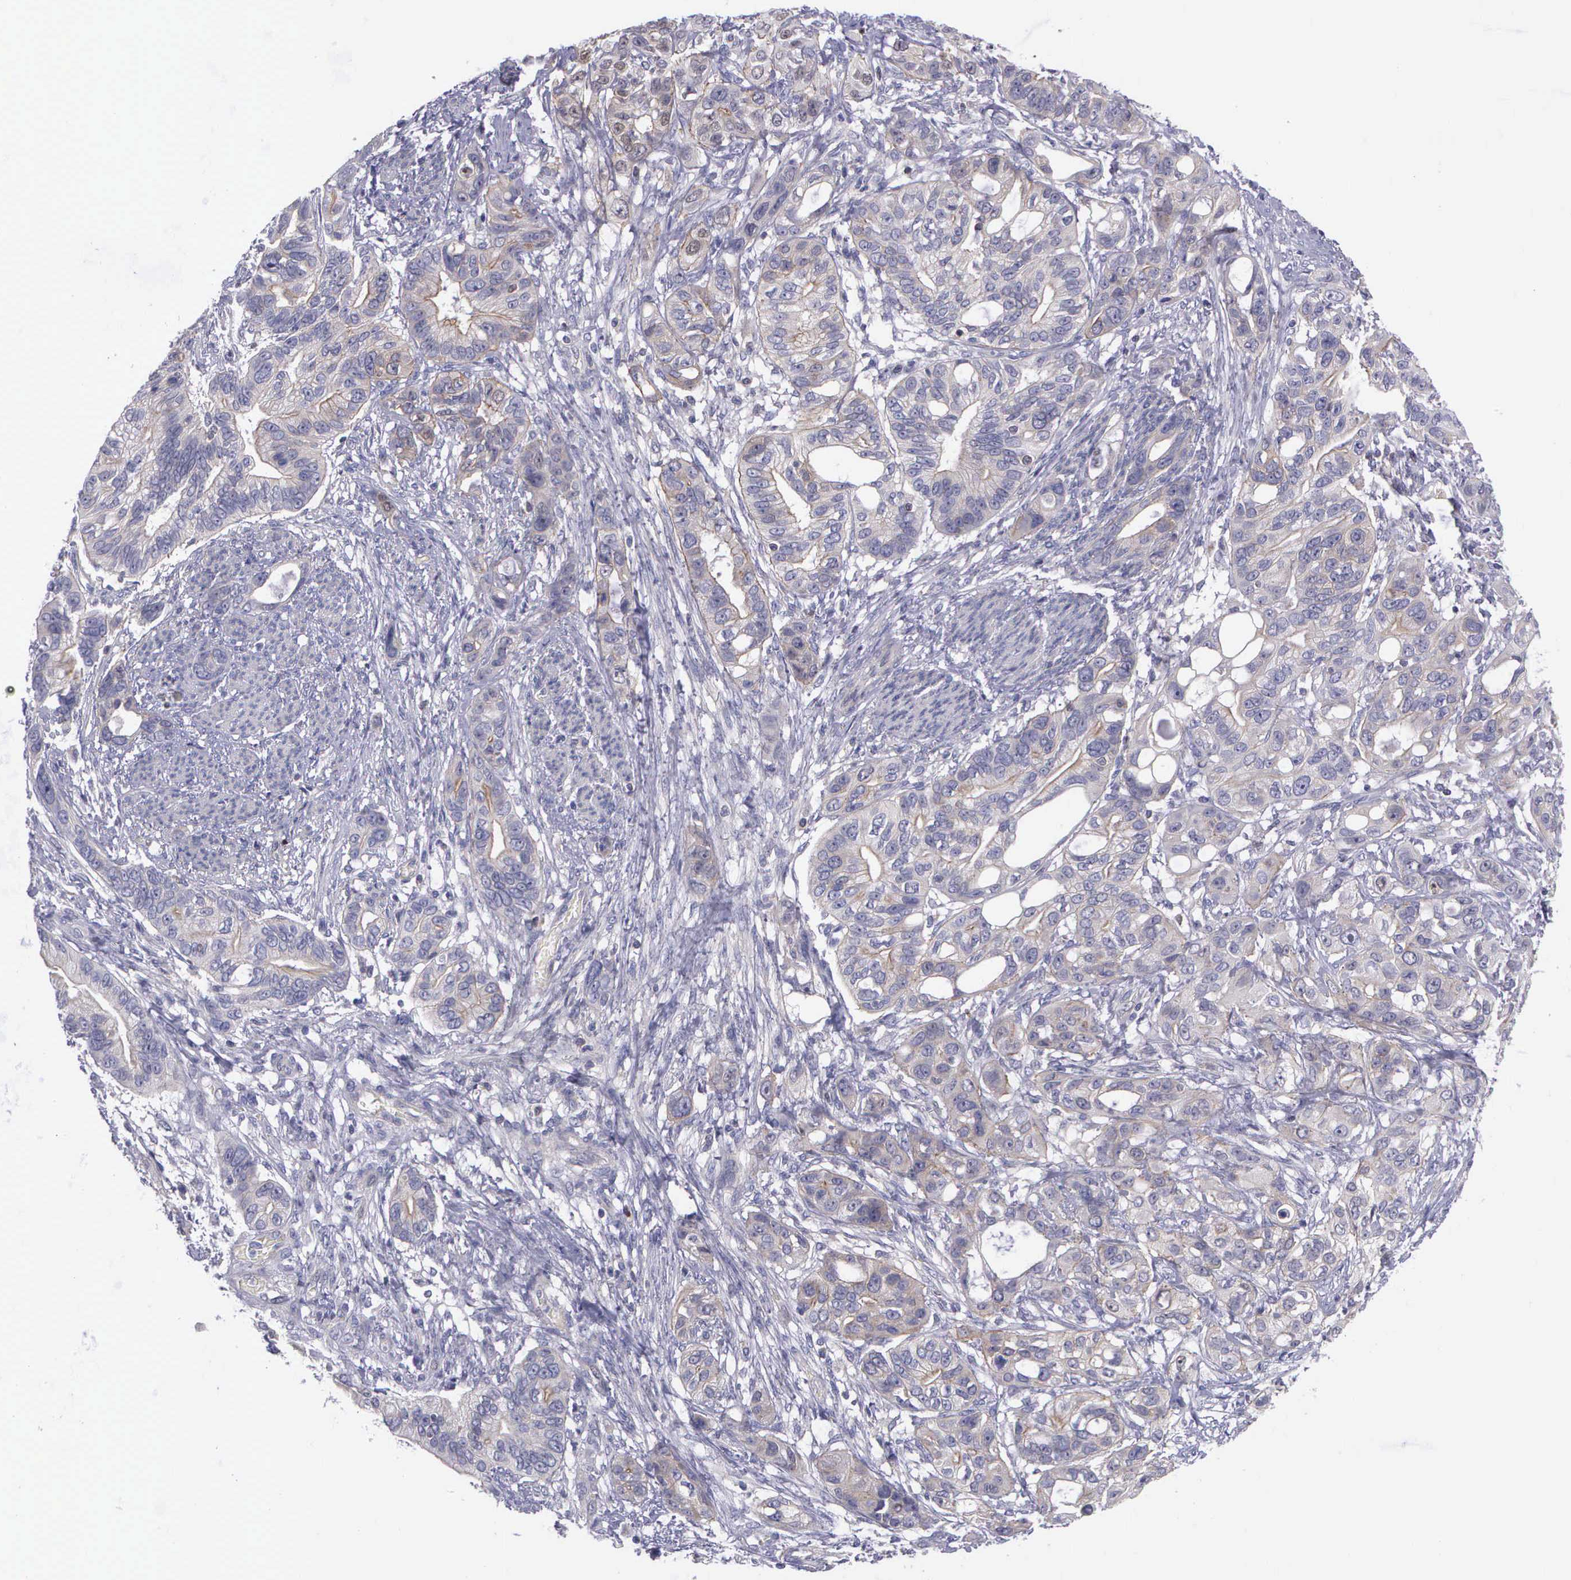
{"staining": {"intensity": "weak", "quantity": "25%-75%", "location": "cytoplasmic/membranous"}, "tissue": "stomach cancer", "cell_type": "Tumor cells", "image_type": "cancer", "snomed": [{"axis": "morphology", "description": "Adenocarcinoma, NOS"}, {"axis": "topography", "description": "Stomach, upper"}], "caption": "Stomach cancer (adenocarcinoma) was stained to show a protein in brown. There is low levels of weak cytoplasmic/membranous staining in about 25%-75% of tumor cells.", "gene": "MICAL3", "patient": {"sex": "male", "age": 47}}